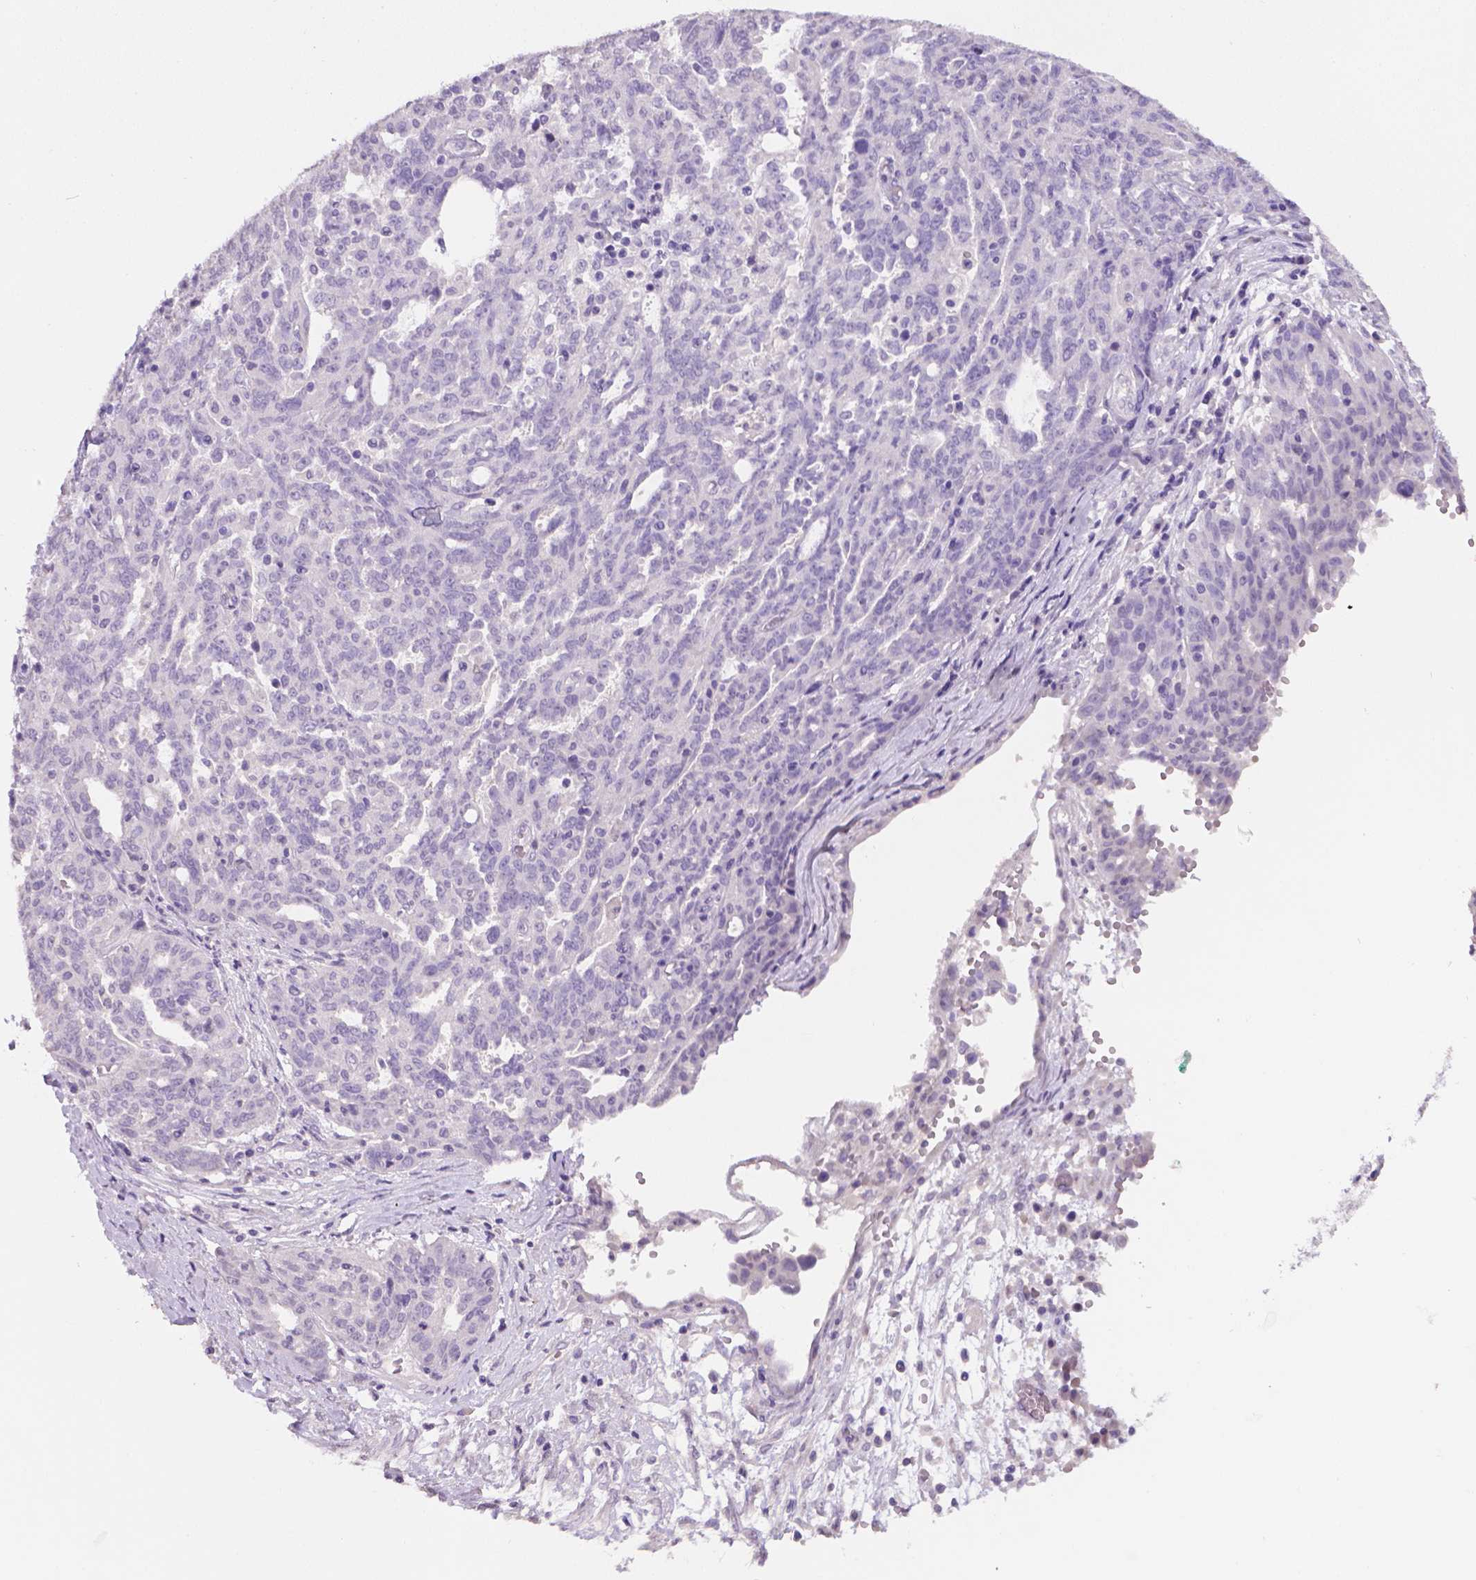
{"staining": {"intensity": "negative", "quantity": "none", "location": "none"}, "tissue": "ovarian cancer", "cell_type": "Tumor cells", "image_type": "cancer", "snomed": [{"axis": "morphology", "description": "Cystadenocarcinoma, serous, NOS"}, {"axis": "topography", "description": "Ovary"}], "caption": "A high-resolution histopathology image shows immunohistochemistry (IHC) staining of ovarian cancer, which reveals no significant positivity in tumor cells.", "gene": "TNNI2", "patient": {"sex": "female", "age": 67}}